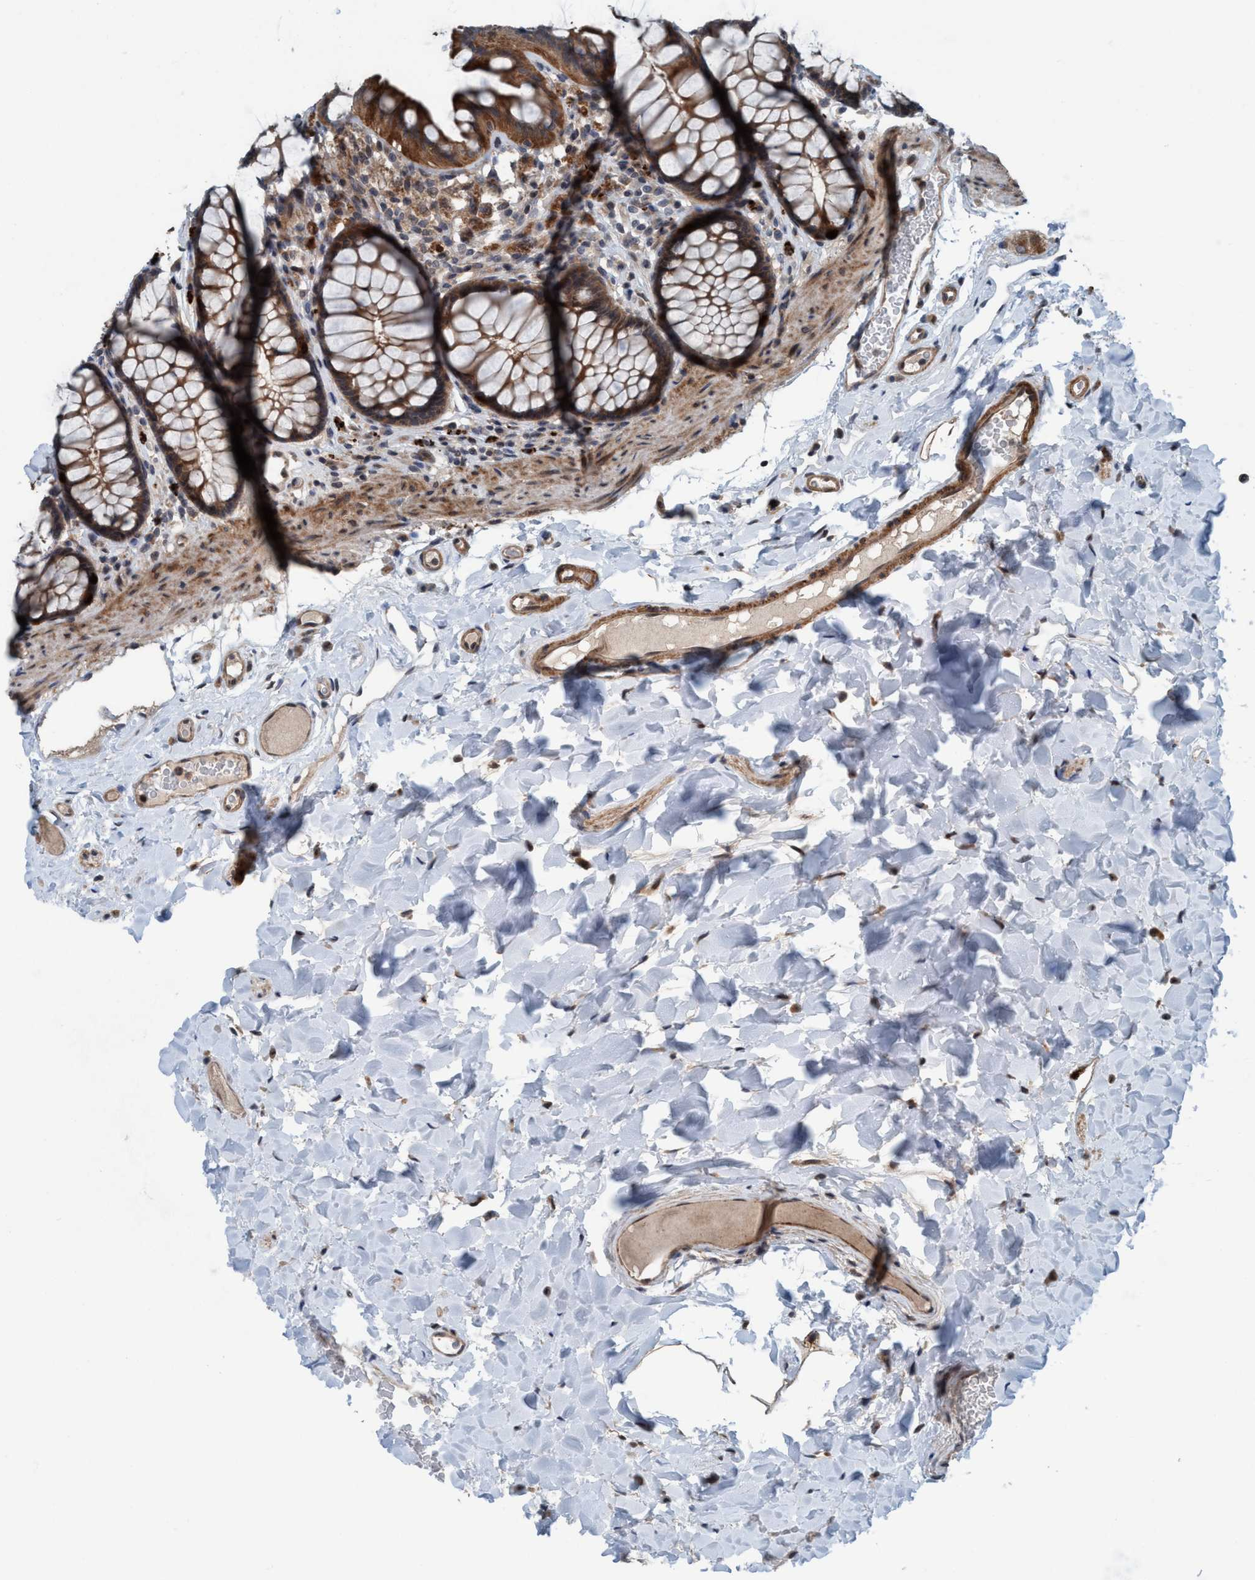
{"staining": {"intensity": "moderate", "quantity": "25%-75%", "location": "cytoplasmic/membranous"}, "tissue": "colon", "cell_type": "Endothelial cells", "image_type": "normal", "snomed": [{"axis": "morphology", "description": "Normal tissue, NOS"}, {"axis": "topography", "description": "Colon"}], "caption": "Immunohistochemistry (IHC) (DAB) staining of benign colon exhibits moderate cytoplasmic/membranous protein expression in approximately 25%-75% of endothelial cells.", "gene": "NISCH", "patient": {"sex": "female", "age": 55}}